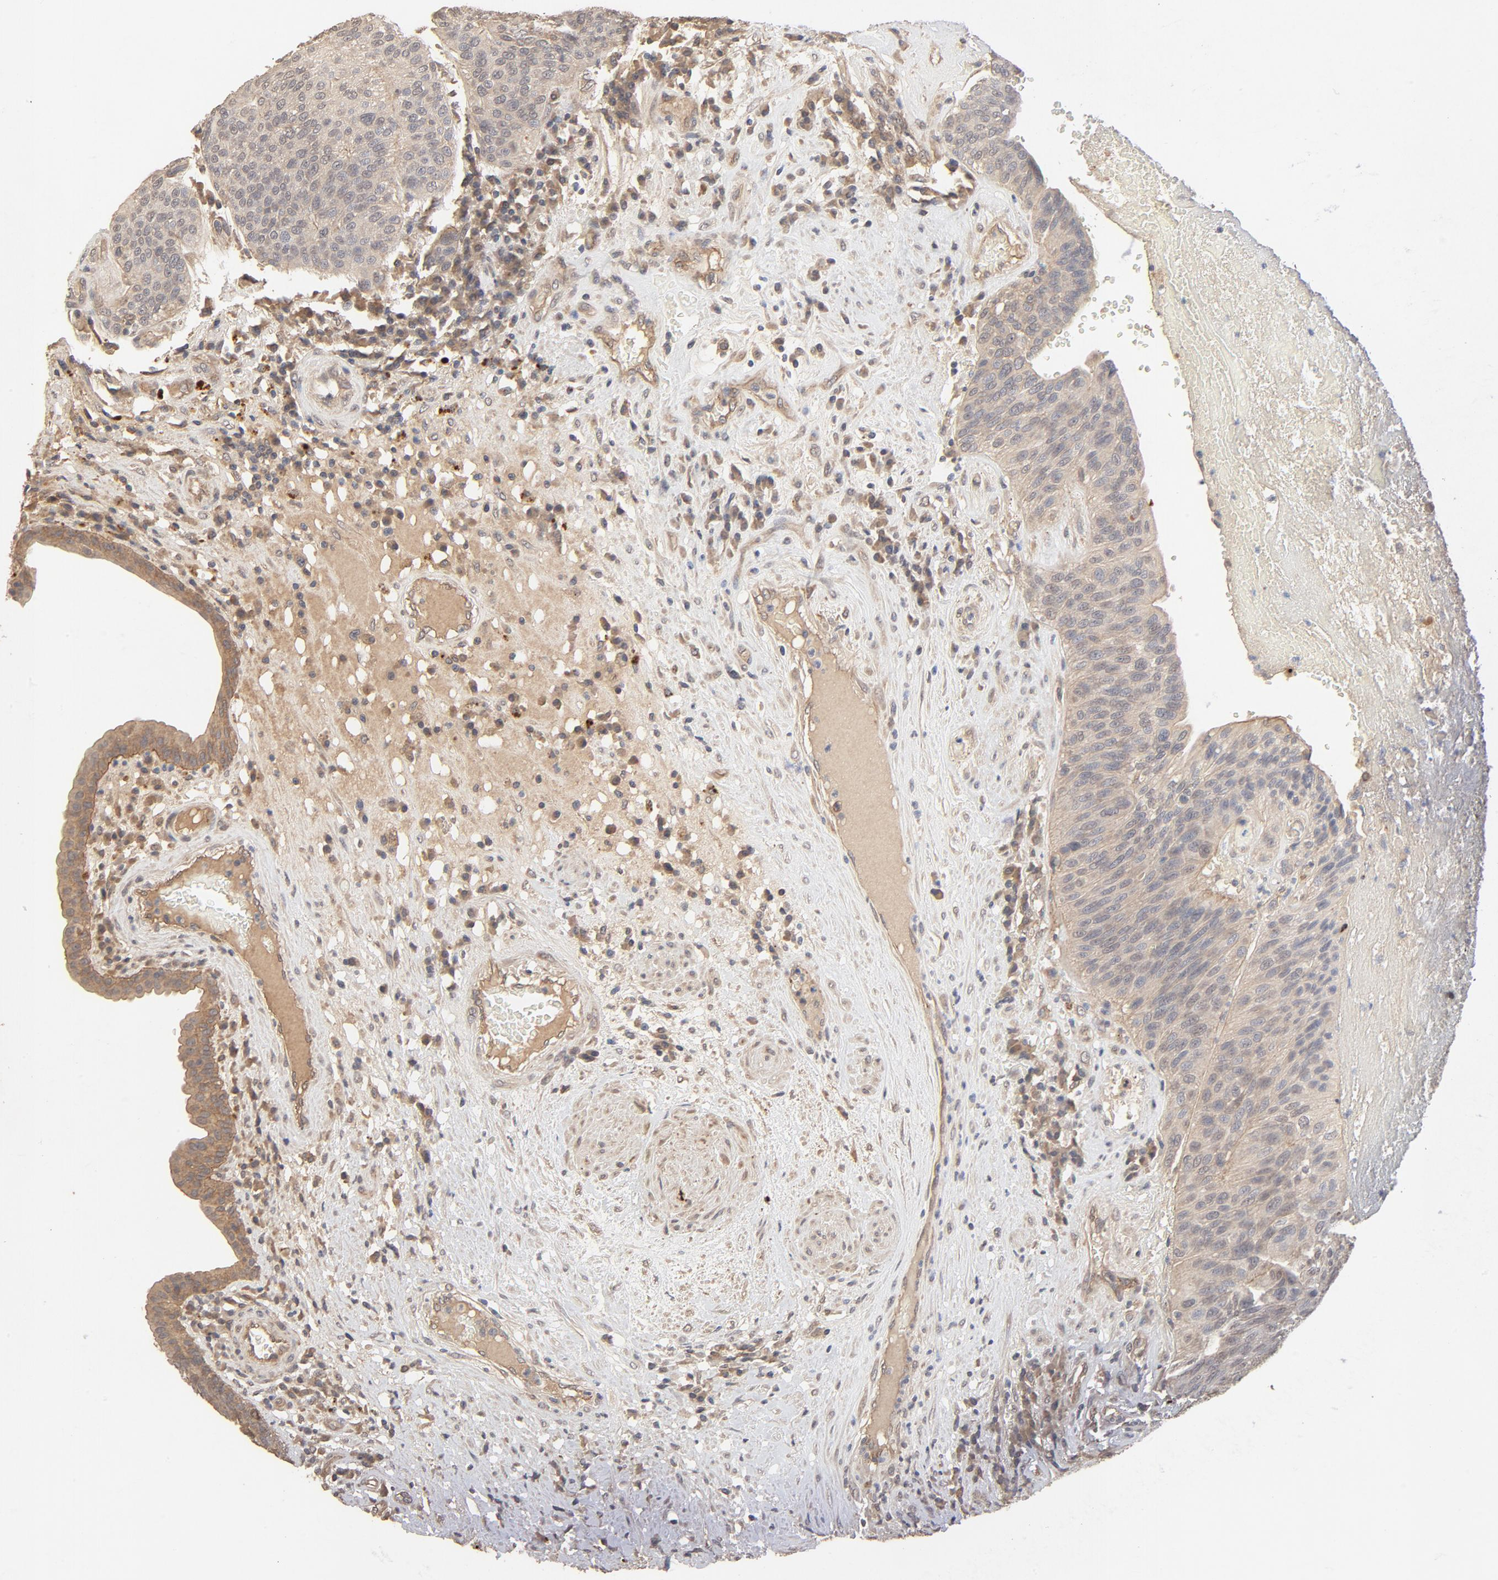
{"staining": {"intensity": "moderate", "quantity": ">75%", "location": "cytoplasmic/membranous"}, "tissue": "urothelial cancer", "cell_type": "Tumor cells", "image_type": "cancer", "snomed": [{"axis": "morphology", "description": "Urothelial carcinoma, High grade"}, {"axis": "topography", "description": "Urinary bladder"}], "caption": "The micrograph demonstrates a brown stain indicating the presence of a protein in the cytoplasmic/membranous of tumor cells in high-grade urothelial carcinoma.", "gene": "IL3RA", "patient": {"sex": "male", "age": 66}}